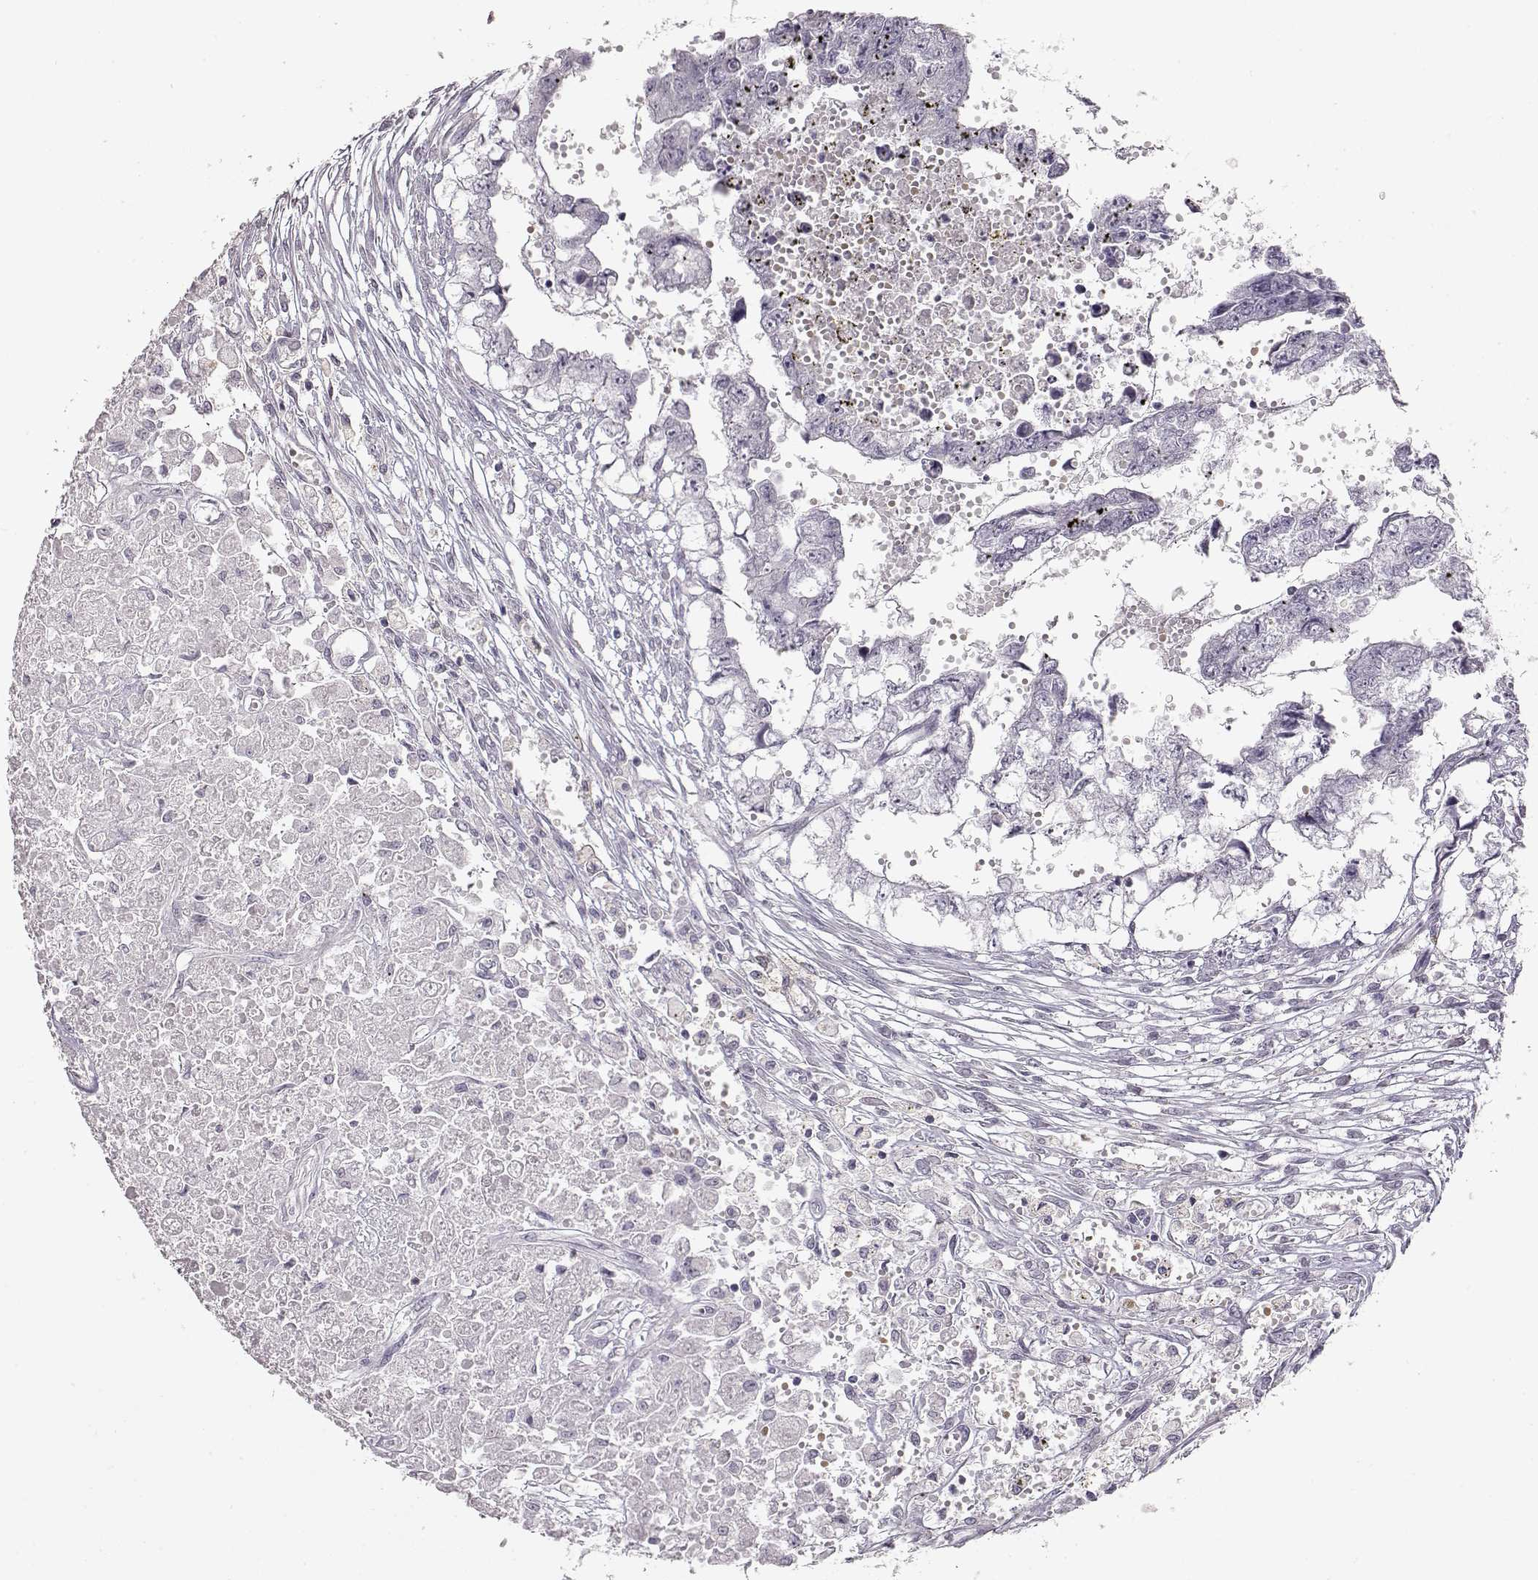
{"staining": {"intensity": "negative", "quantity": "none", "location": "none"}, "tissue": "testis cancer", "cell_type": "Tumor cells", "image_type": "cancer", "snomed": [{"axis": "morphology", "description": "Carcinoma, Embryonal, NOS"}, {"axis": "morphology", "description": "Teratoma, malignant, NOS"}, {"axis": "topography", "description": "Testis"}], "caption": "High power microscopy image of an immunohistochemistry (IHC) photomicrograph of testis cancer, revealing no significant staining in tumor cells. (DAB (3,3'-diaminobenzidine) immunohistochemistry (IHC), high magnification).", "gene": "S100B", "patient": {"sex": "male", "age": 44}}